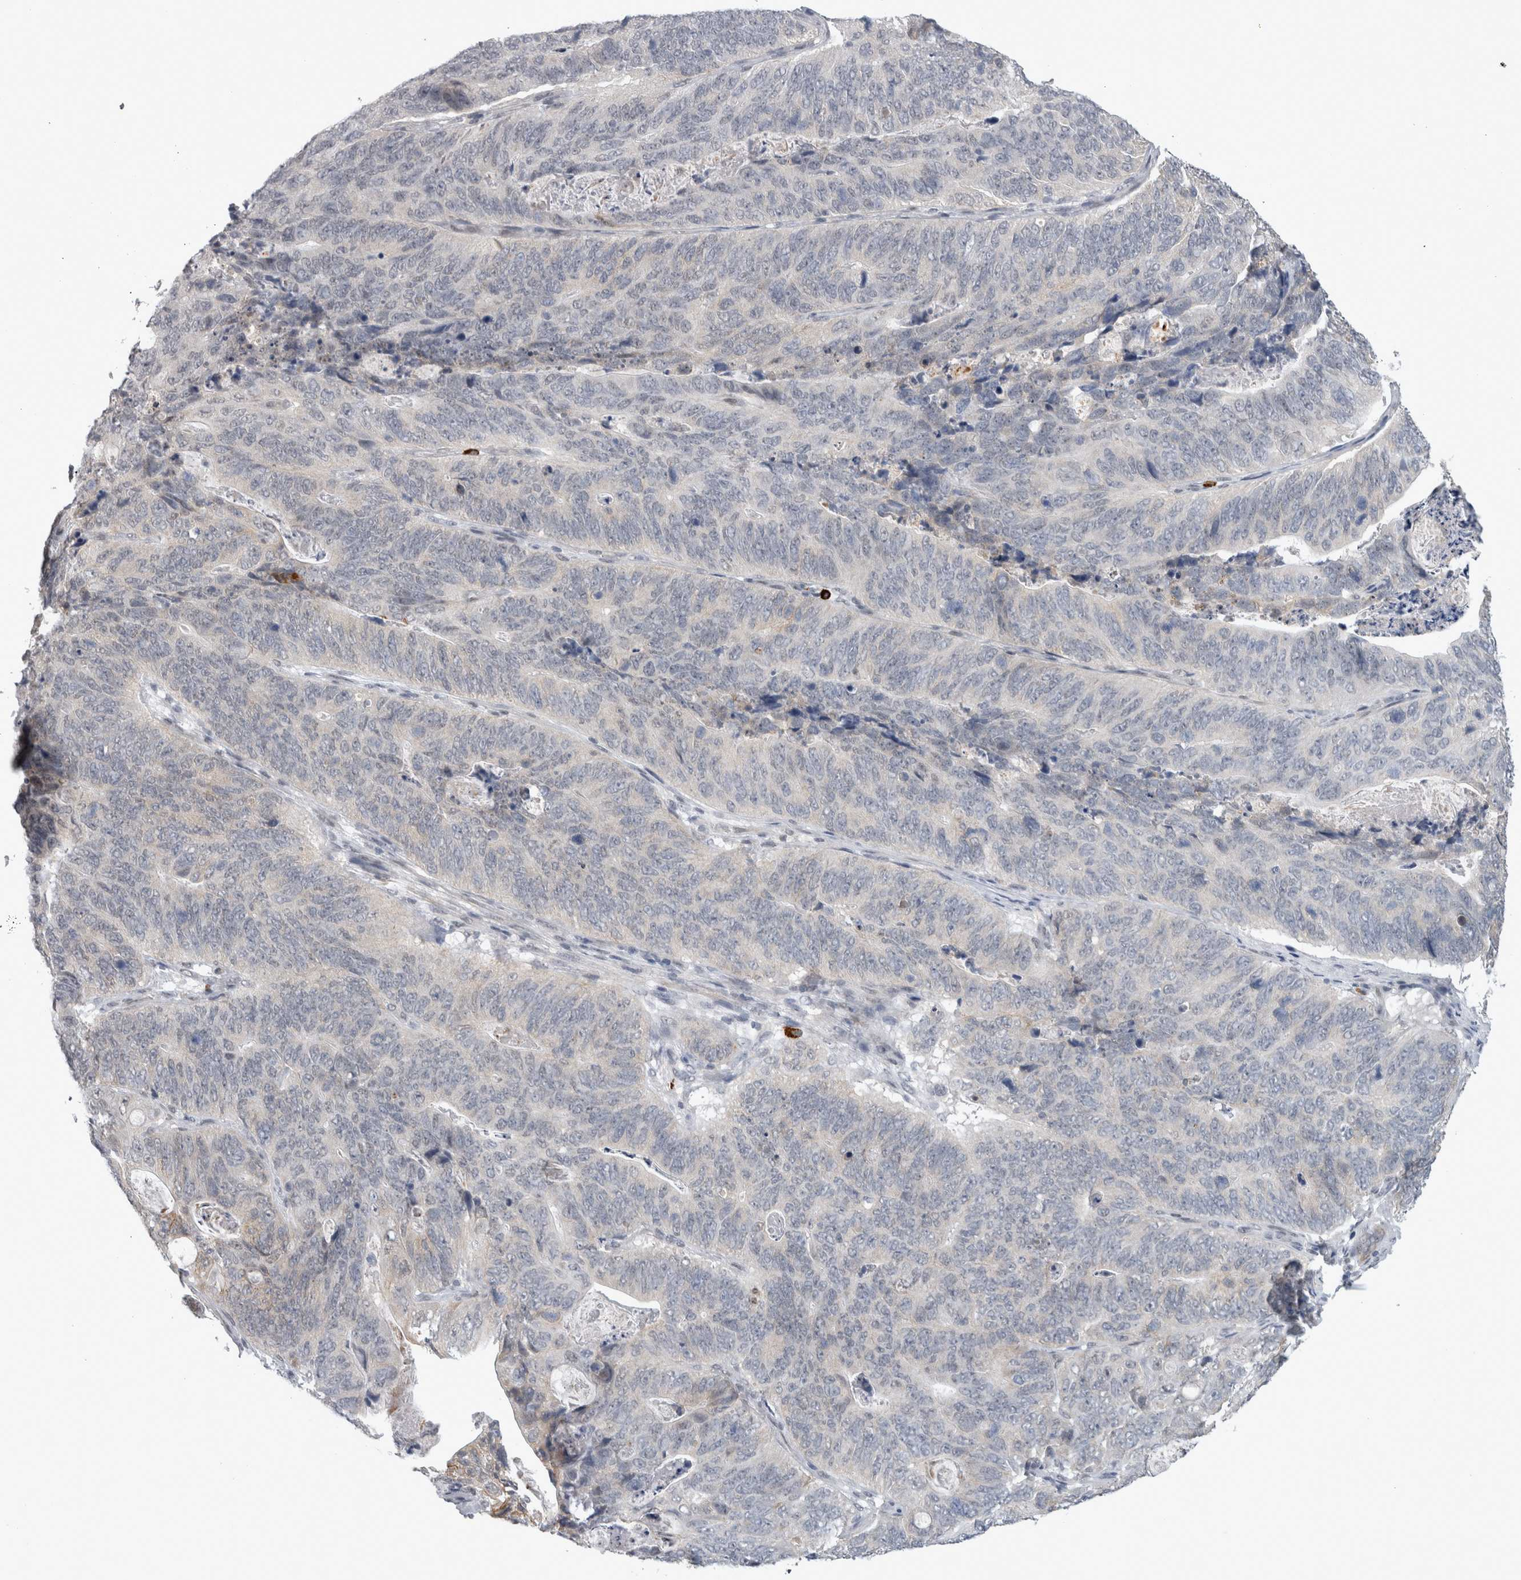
{"staining": {"intensity": "negative", "quantity": "none", "location": "none"}, "tissue": "stomach cancer", "cell_type": "Tumor cells", "image_type": "cancer", "snomed": [{"axis": "morphology", "description": "Normal tissue, NOS"}, {"axis": "morphology", "description": "Adenocarcinoma, NOS"}, {"axis": "topography", "description": "Stomach"}], "caption": "A histopathology image of human stomach cancer (adenocarcinoma) is negative for staining in tumor cells. (Immunohistochemistry, brightfield microscopy, high magnification).", "gene": "PEBP4", "patient": {"sex": "female", "age": 89}}